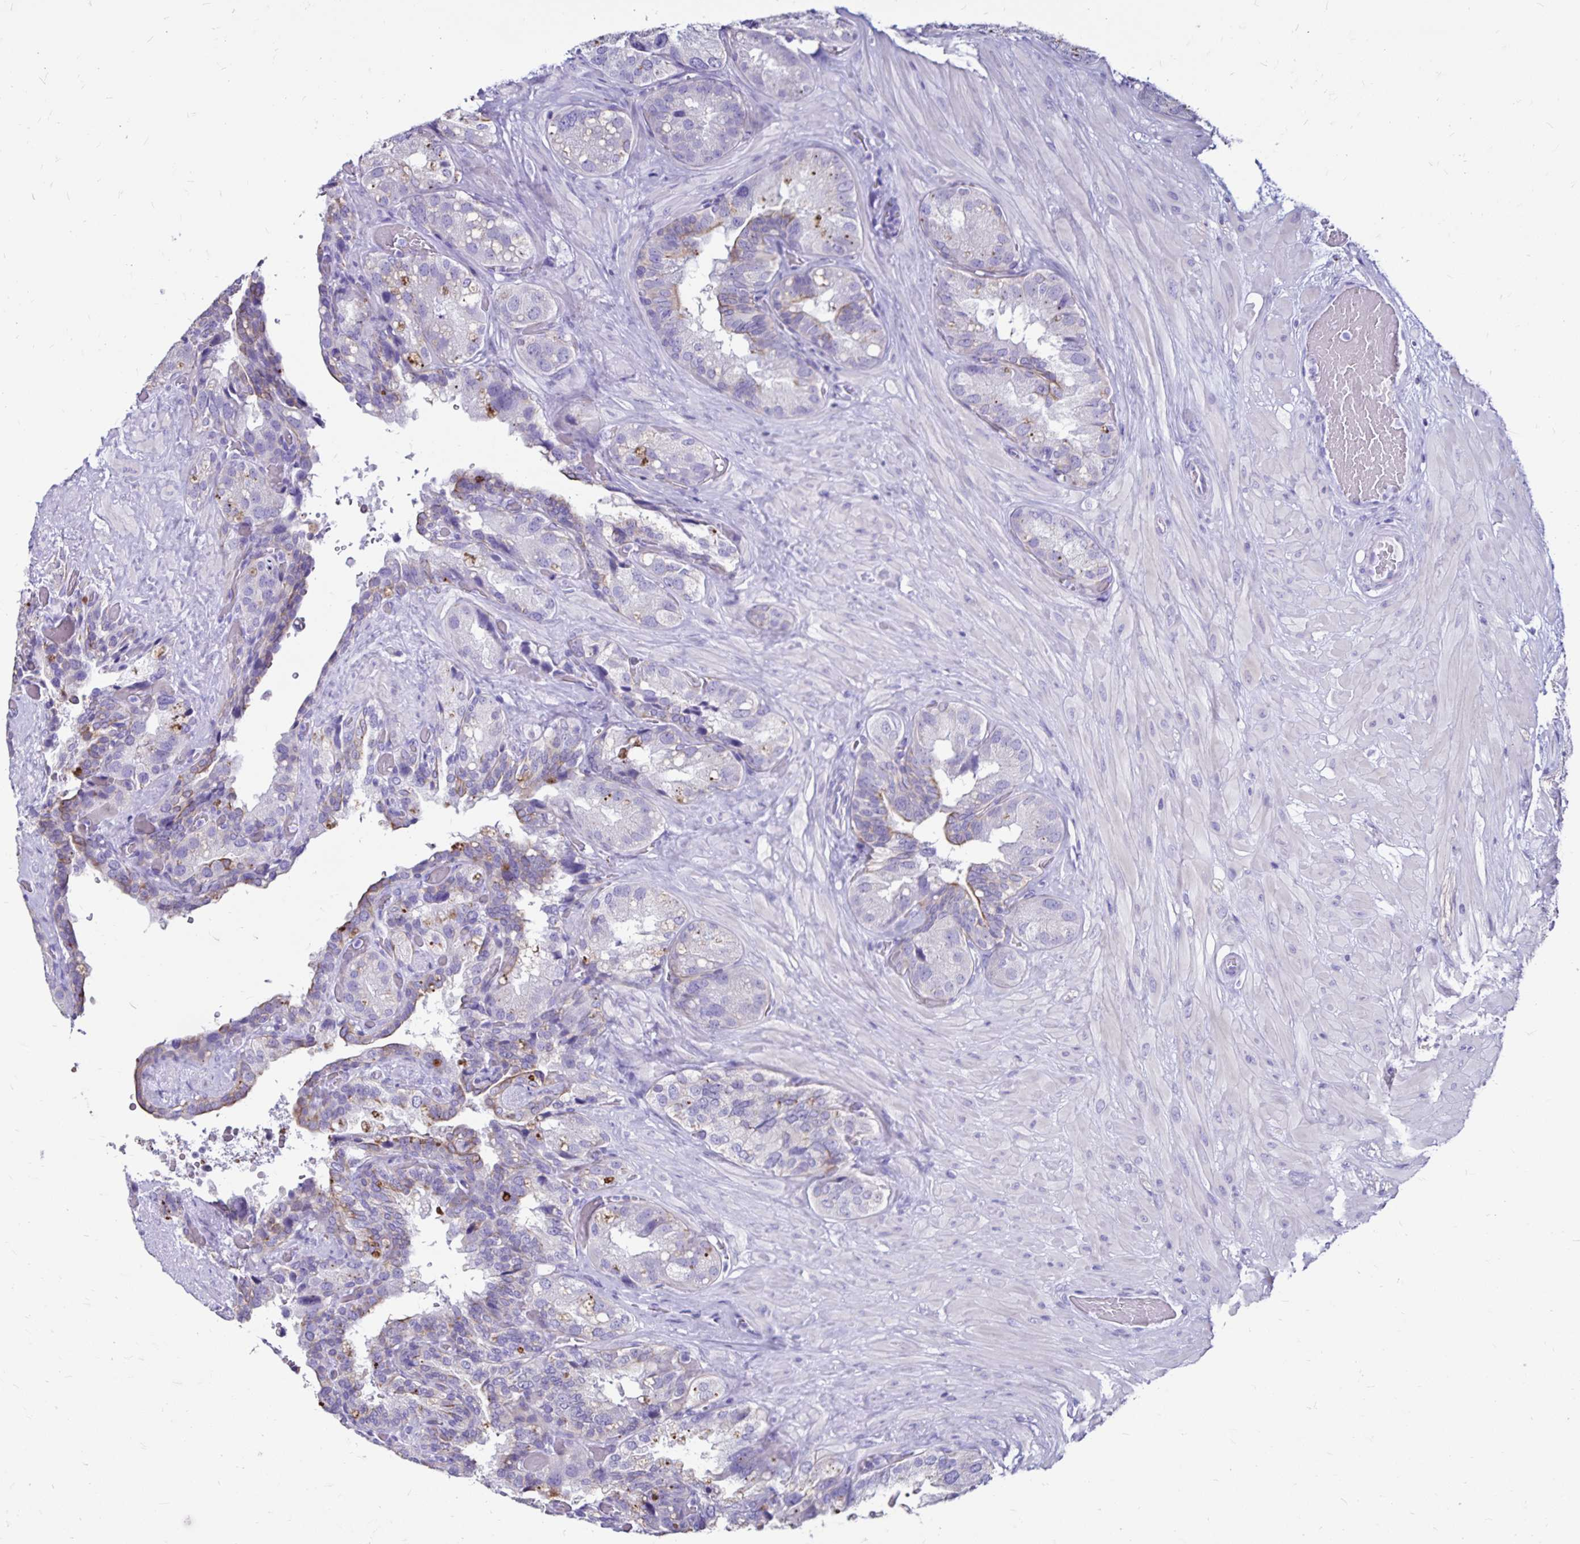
{"staining": {"intensity": "weak", "quantity": "<25%", "location": "cytoplasmic/membranous"}, "tissue": "seminal vesicle", "cell_type": "Glandular cells", "image_type": "normal", "snomed": [{"axis": "morphology", "description": "Normal tissue, NOS"}, {"axis": "topography", "description": "Seminal veicle"}], "caption": "Seminal vesicle stained for a protein using immunohistochemistry displays no staining glandular cells.", "gene": "EVPL", "patient": {"sex": "male", "age": 60}}